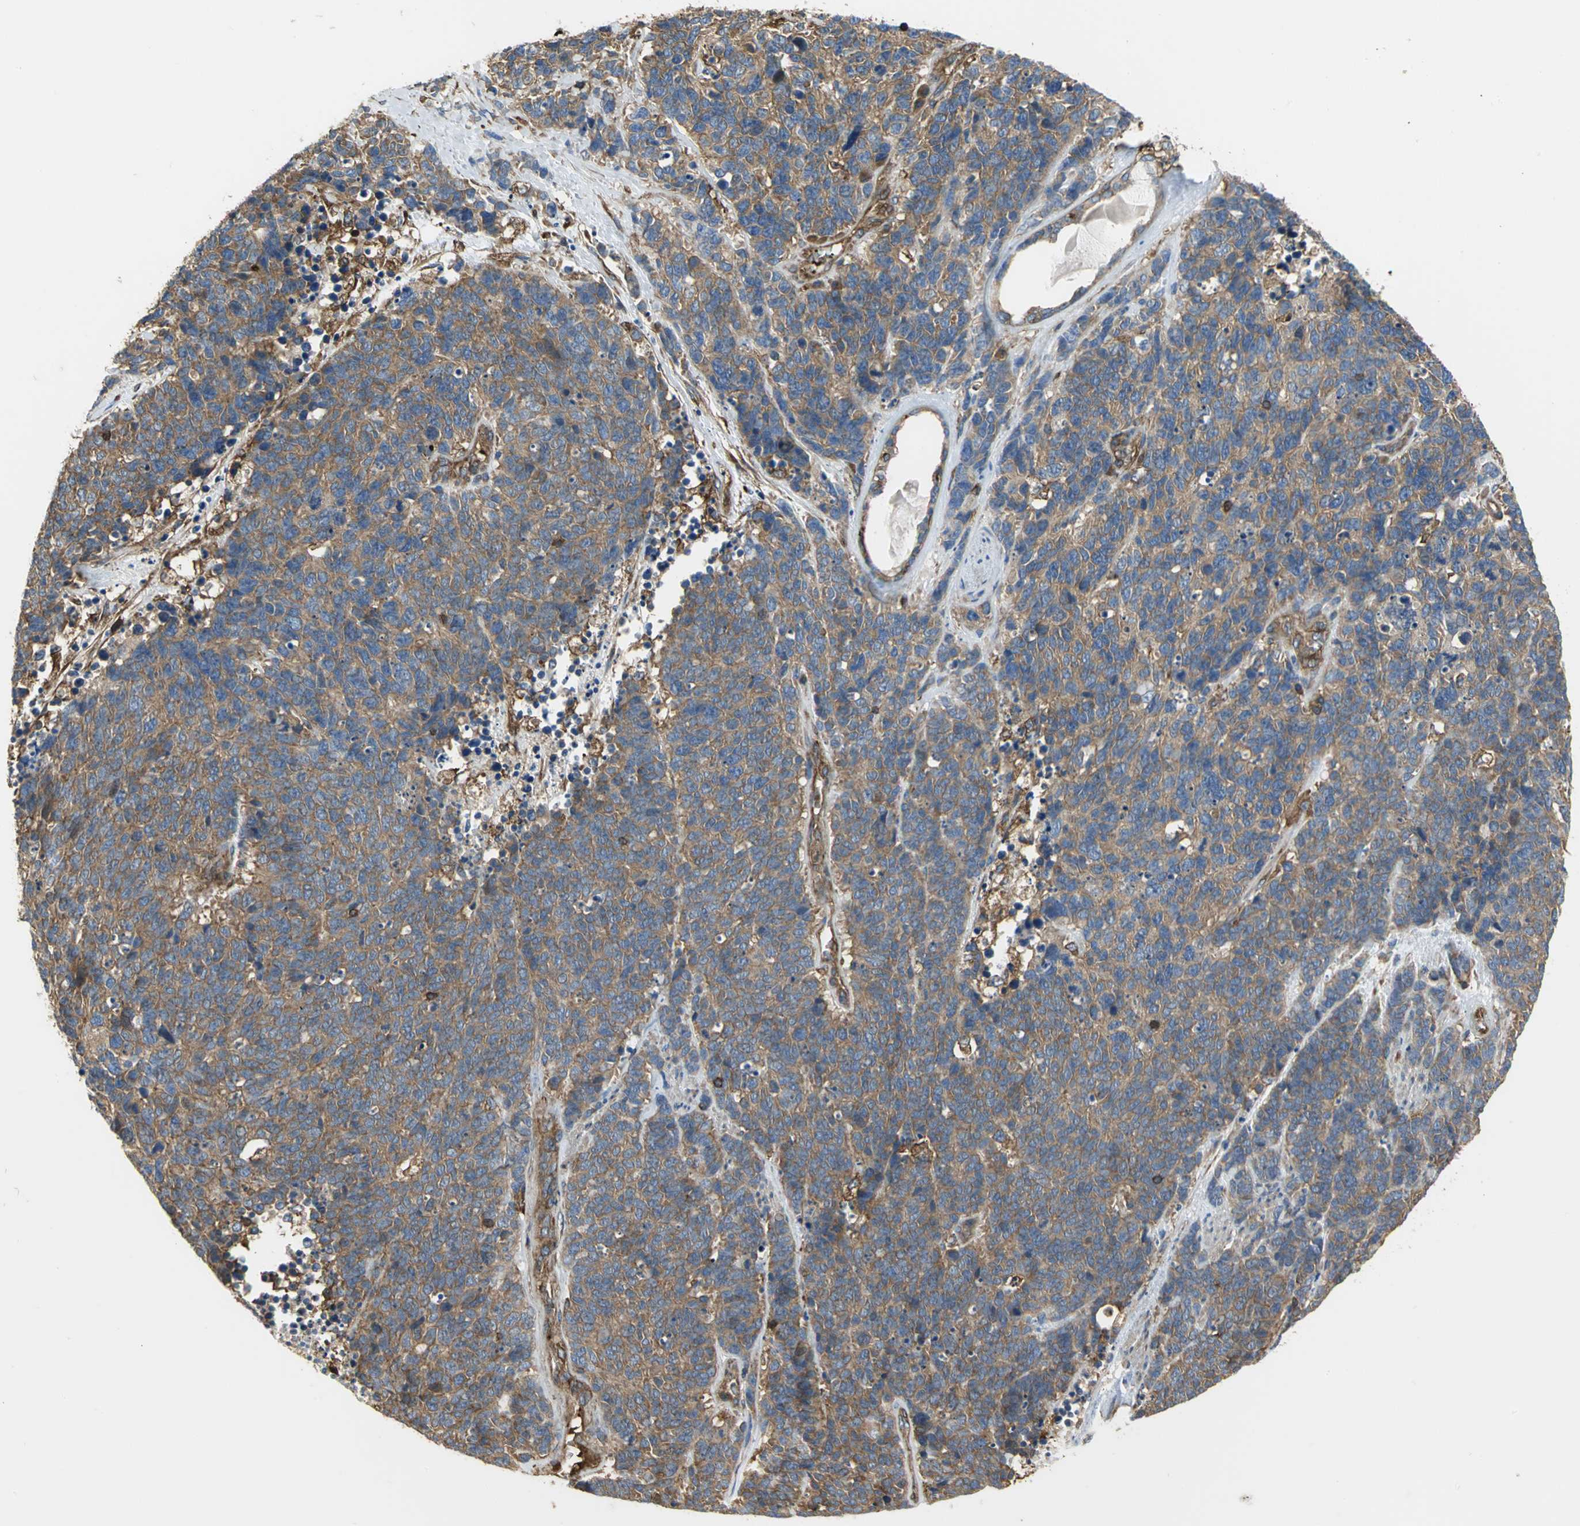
{"staining": {"intensity": "weak", "quantity": ">75%", "location": "cytoplasmic/membranous"}, "tissue": "lung cancer", "cell_type": "Tumor cells", "image_type": "cancer", "snomed": [{"axis": "morphology", "description": "Neoplasm, malignant, NOS"}, {"axis": "topography", "description": "Lung"}], "caption": "Immunohistochemical staining of human lung cancer (malignant neoplasm) shows low levels of weak cytoplasmic/membranous expression in about >75% of tumor cells. The staining is performed using DAB brown chromogen to label protein expression. The nuclei are counter-stained blue using hematoxylin.", "gene": "TLN1", "patient": {"sex": "female", "age": 58}}